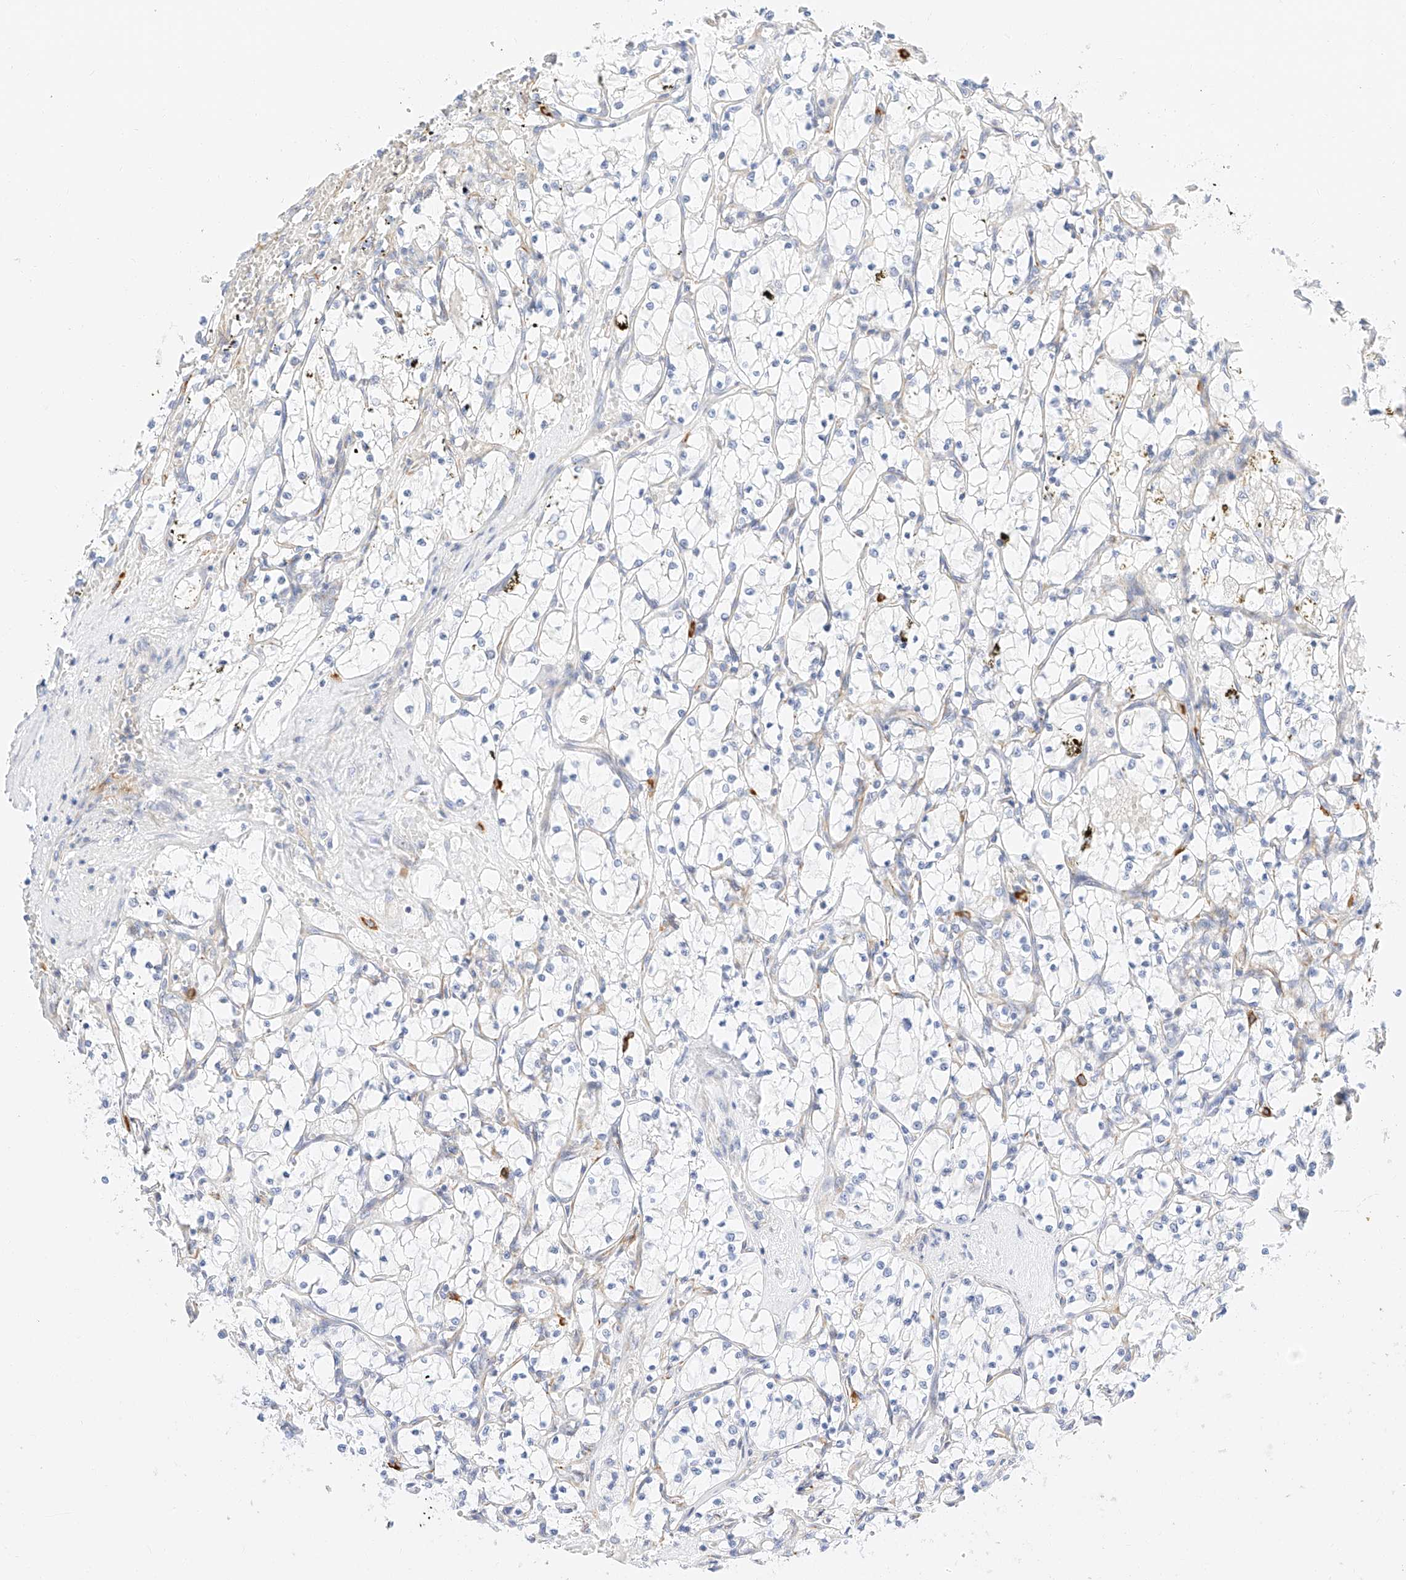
{"staining": {"intensity": "negative", "quantity": "none", "location": "none"}, "tissue": "renal cancer", "cell_type": "Tumor cells", "image_type": "cancer", "snomed": [{"axis": "morphology", "description": "Adenocarcinoma, NOS"}, {"axis": "topography", "description": "Kidney"}], "caption": "Immunohistochemistry (IHC) histopathology image of neoplastic tissue: renal cancer (adenocarcinoma) stained with DAB shows no significant protein staining in tumor cells.", "gene": "CDCP2", "patient": {"sex": "female", "age": 69}}